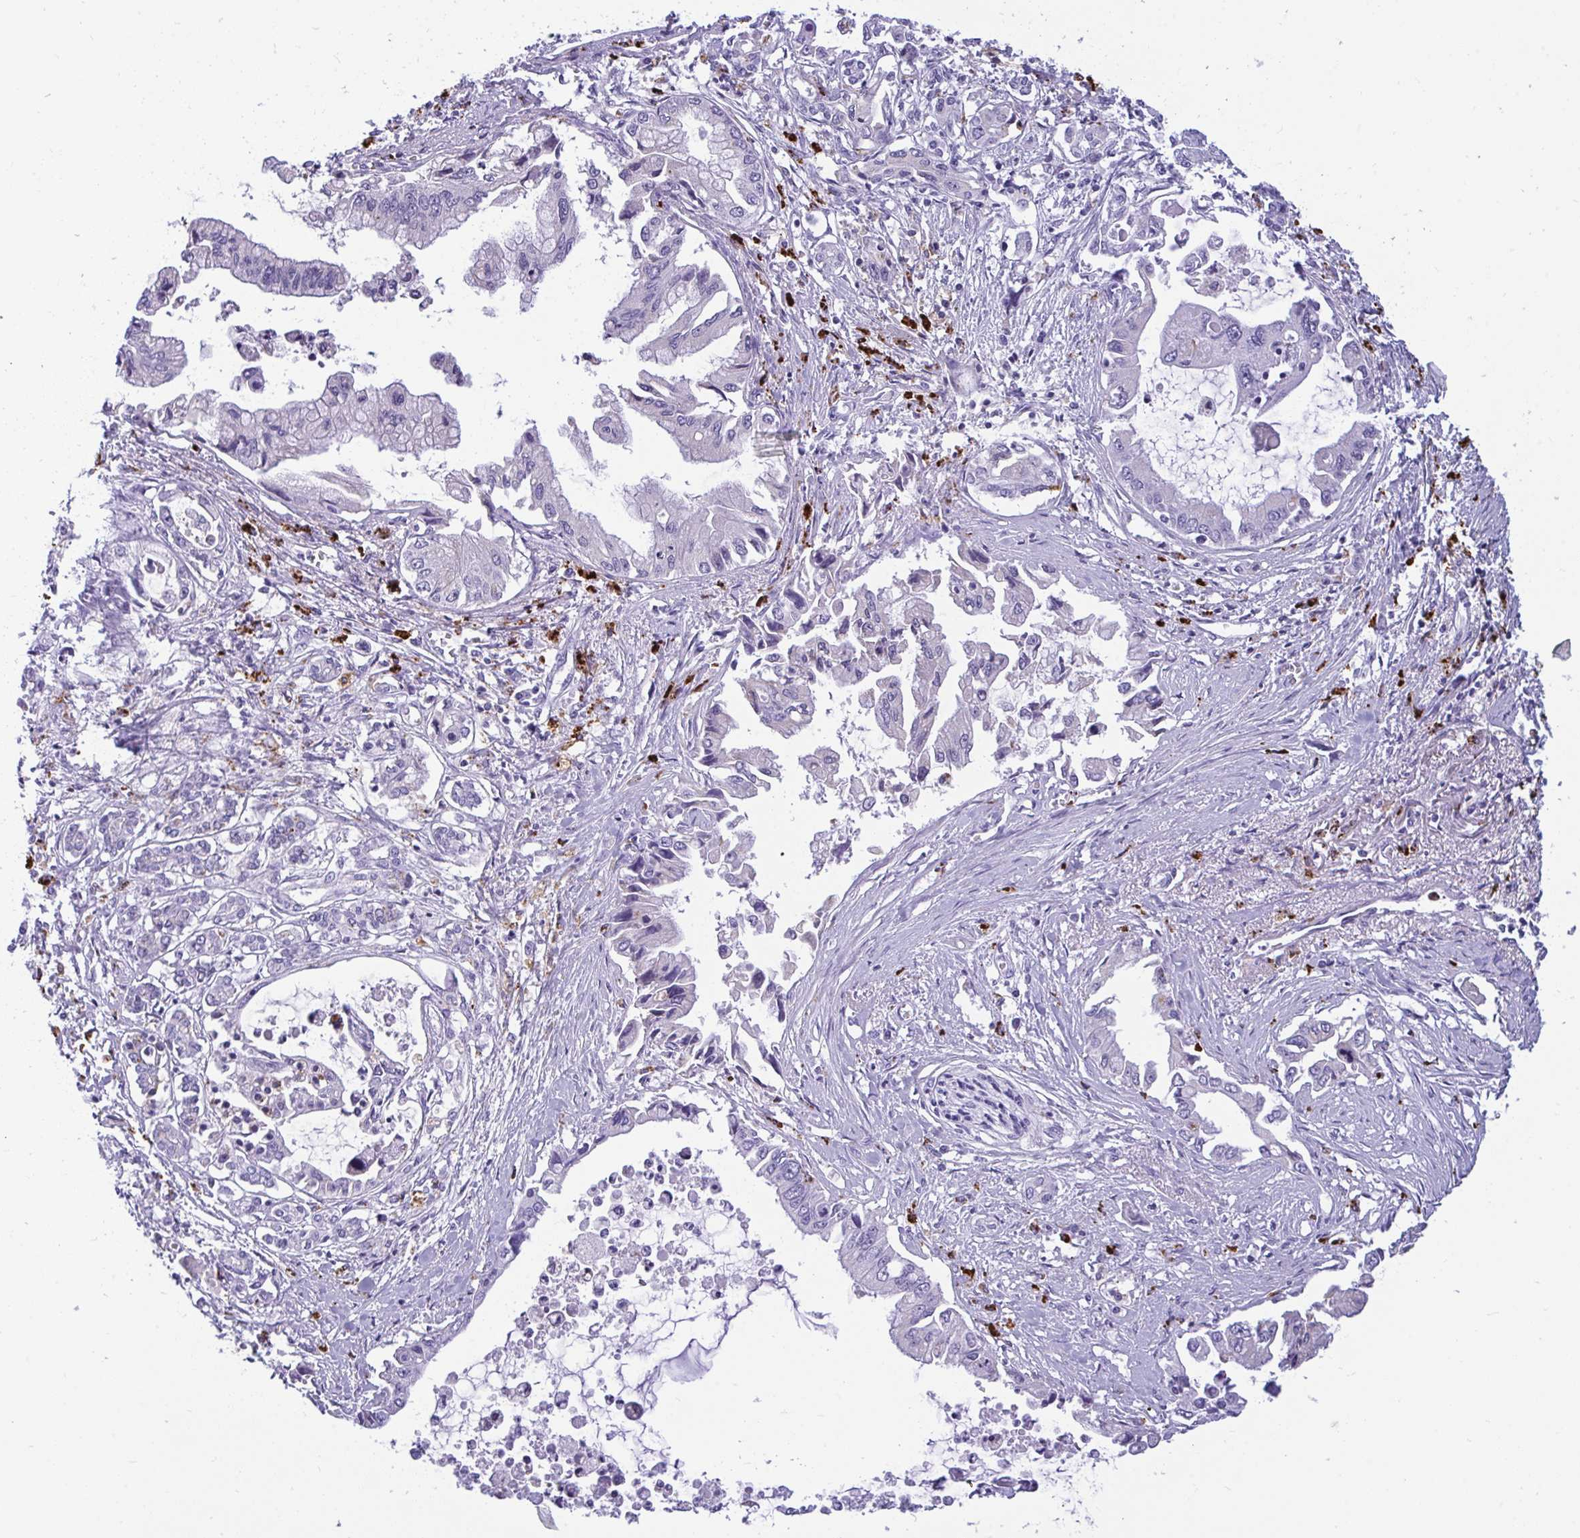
{"staining": {"intensity": "negative", "quantity": "none", "location": "none"}, "tissue": "pancreatic cancer", "cell_type": "Tumor cells", "image_type": "cancer", "snomed": [{"axis": "morphology", "description": "Adenocarcinoma, NOS"}, {"axis": "topography", "description": "Pancreas"}], "caption": "A high-resolution image shows immunohistochemistry (IHC) staining of pancreatic cancer, which exhibits no significant expression in tumor cells.", "gene": "CPVL", "patient": {"sex": "male", "age": 84}}